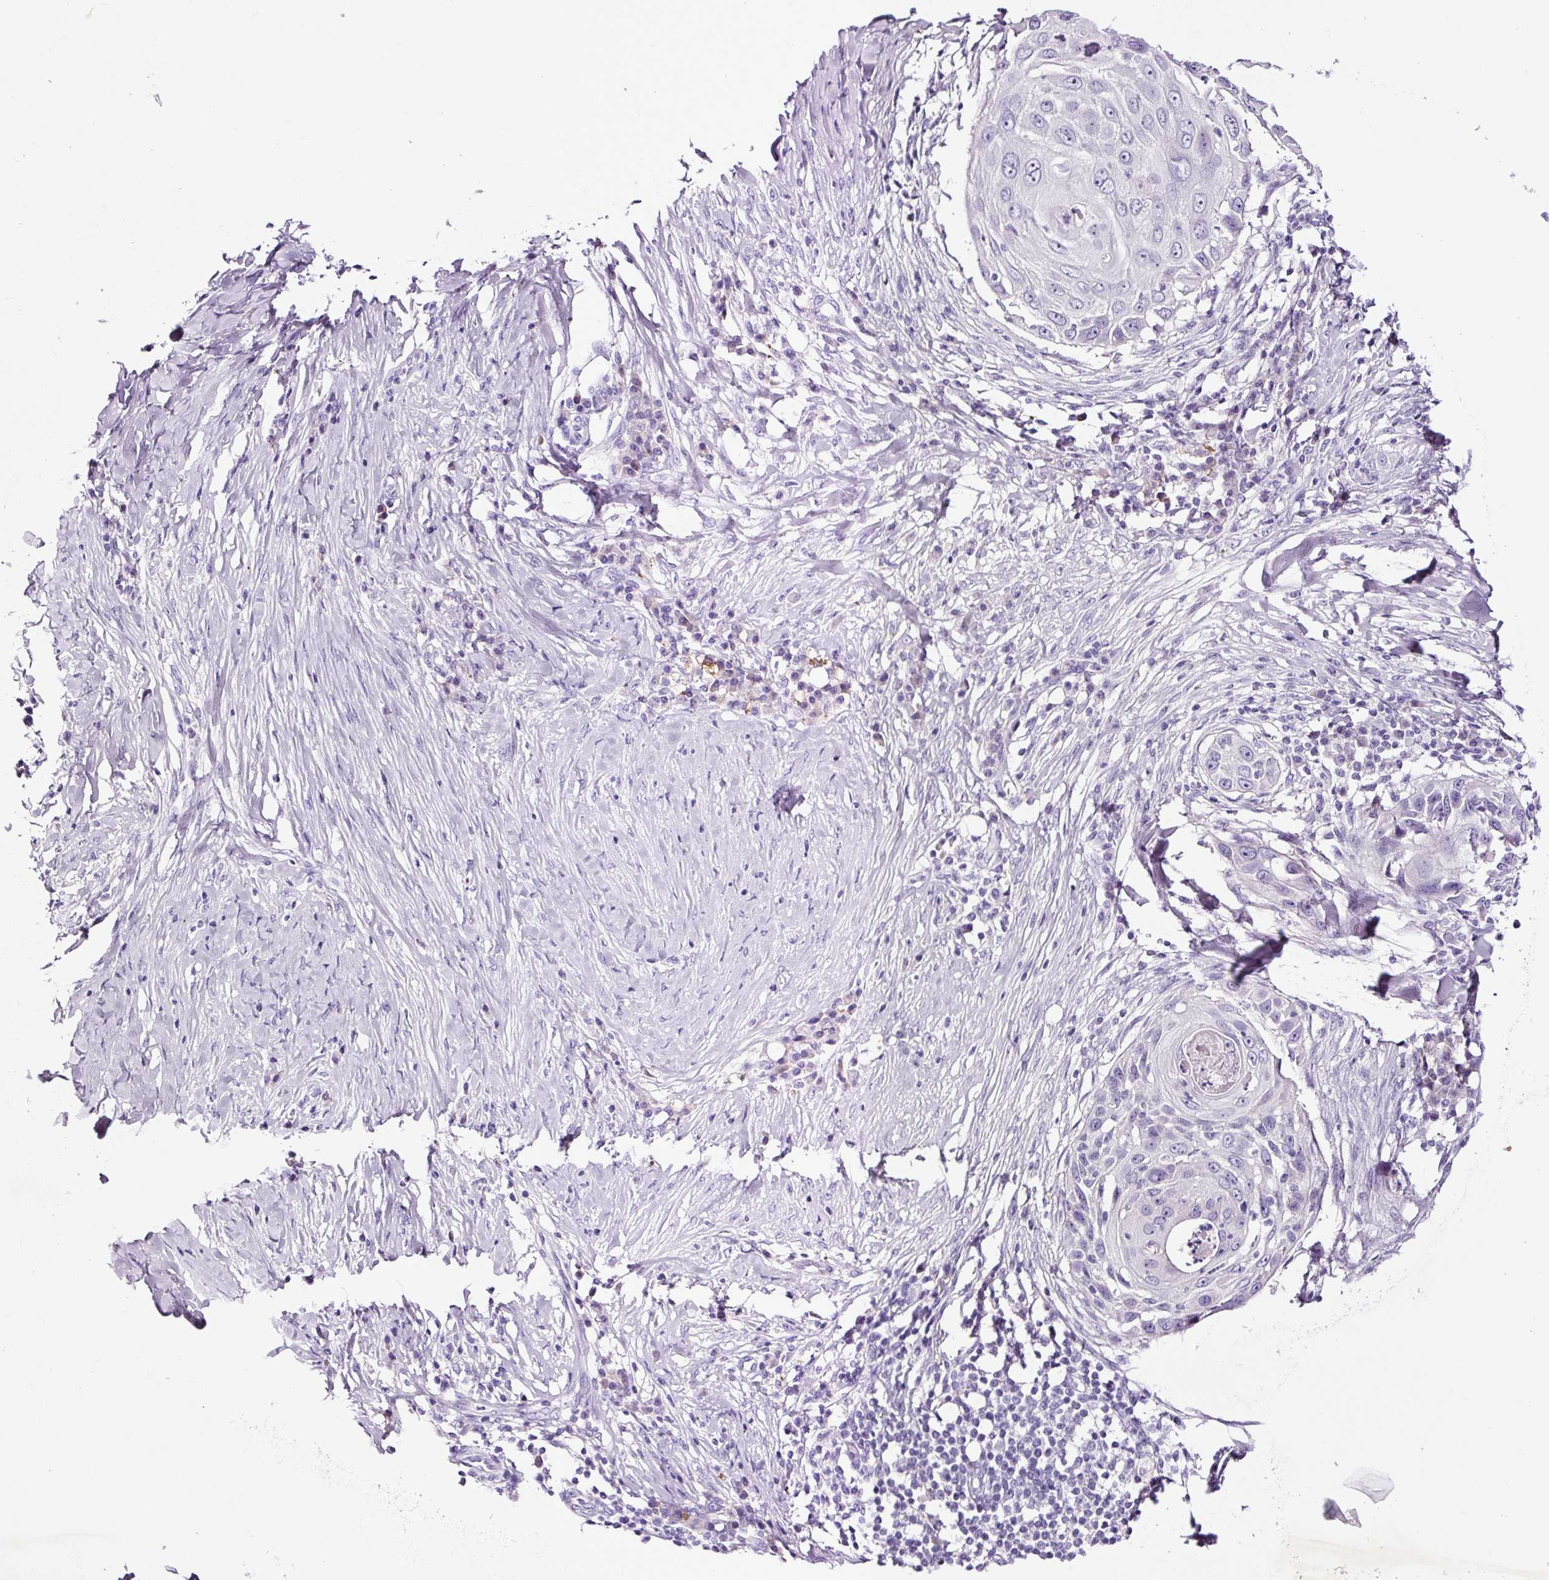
{"staining": {"intensity": "negative", "quantity": "none", "location": "none"}, "tissue": "skin cancer", "cell_type": "Tumor cells", "image_type": "cancer", "snomed": [{"axis": "morphology", "description": "Squamous cell carcinoma, NOS"}, {"axis": "topography", "description": "Skin"}], "caption": "DAB immunohistochemical staining of human skin squamous cell carcinoma shows no significant staining in tumor cells.", "gene": "SP8", "patient": {"sex": "female", "age": 44}}